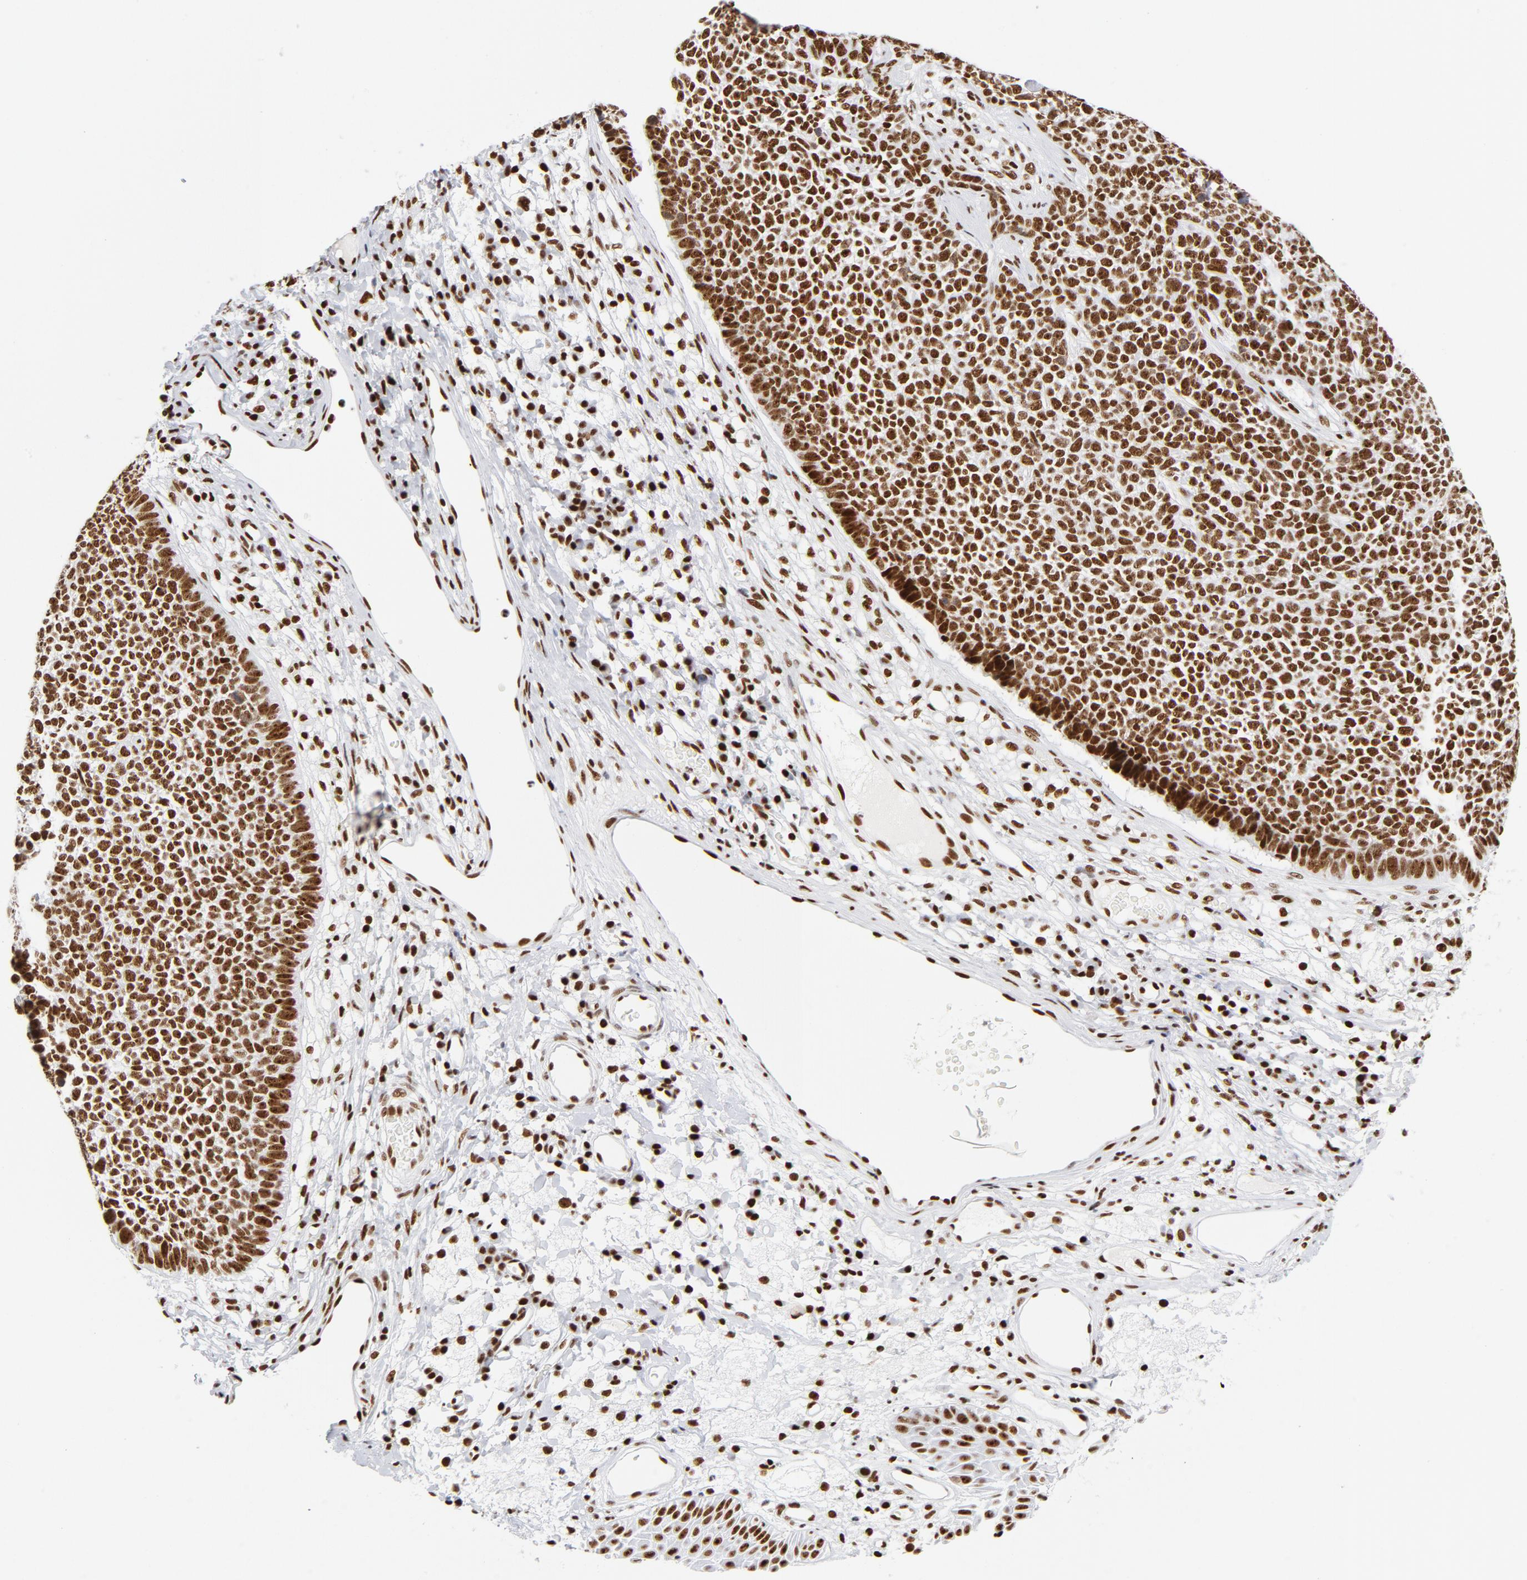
{"staining": {"intensity": "strong", "quantity": ">75%", "location": "nuclear"}, "tissue": "skin cancer", "cell_type": "Tumor cells", "image_type": "cancer", "snomed": [{"axis": "morphology", "description": "Basal cell carcinoma"}, {"axis": "topography", "description": "Skin"}], "caption": "Skin cancer (basal cell carcinoma) was stained to show a protein in brown. There is high levels of strong nuclear expression in approximately >75% of tumor cells.", "gene": "XRCC5", "patient": {"sex": "female", "age": 84}}